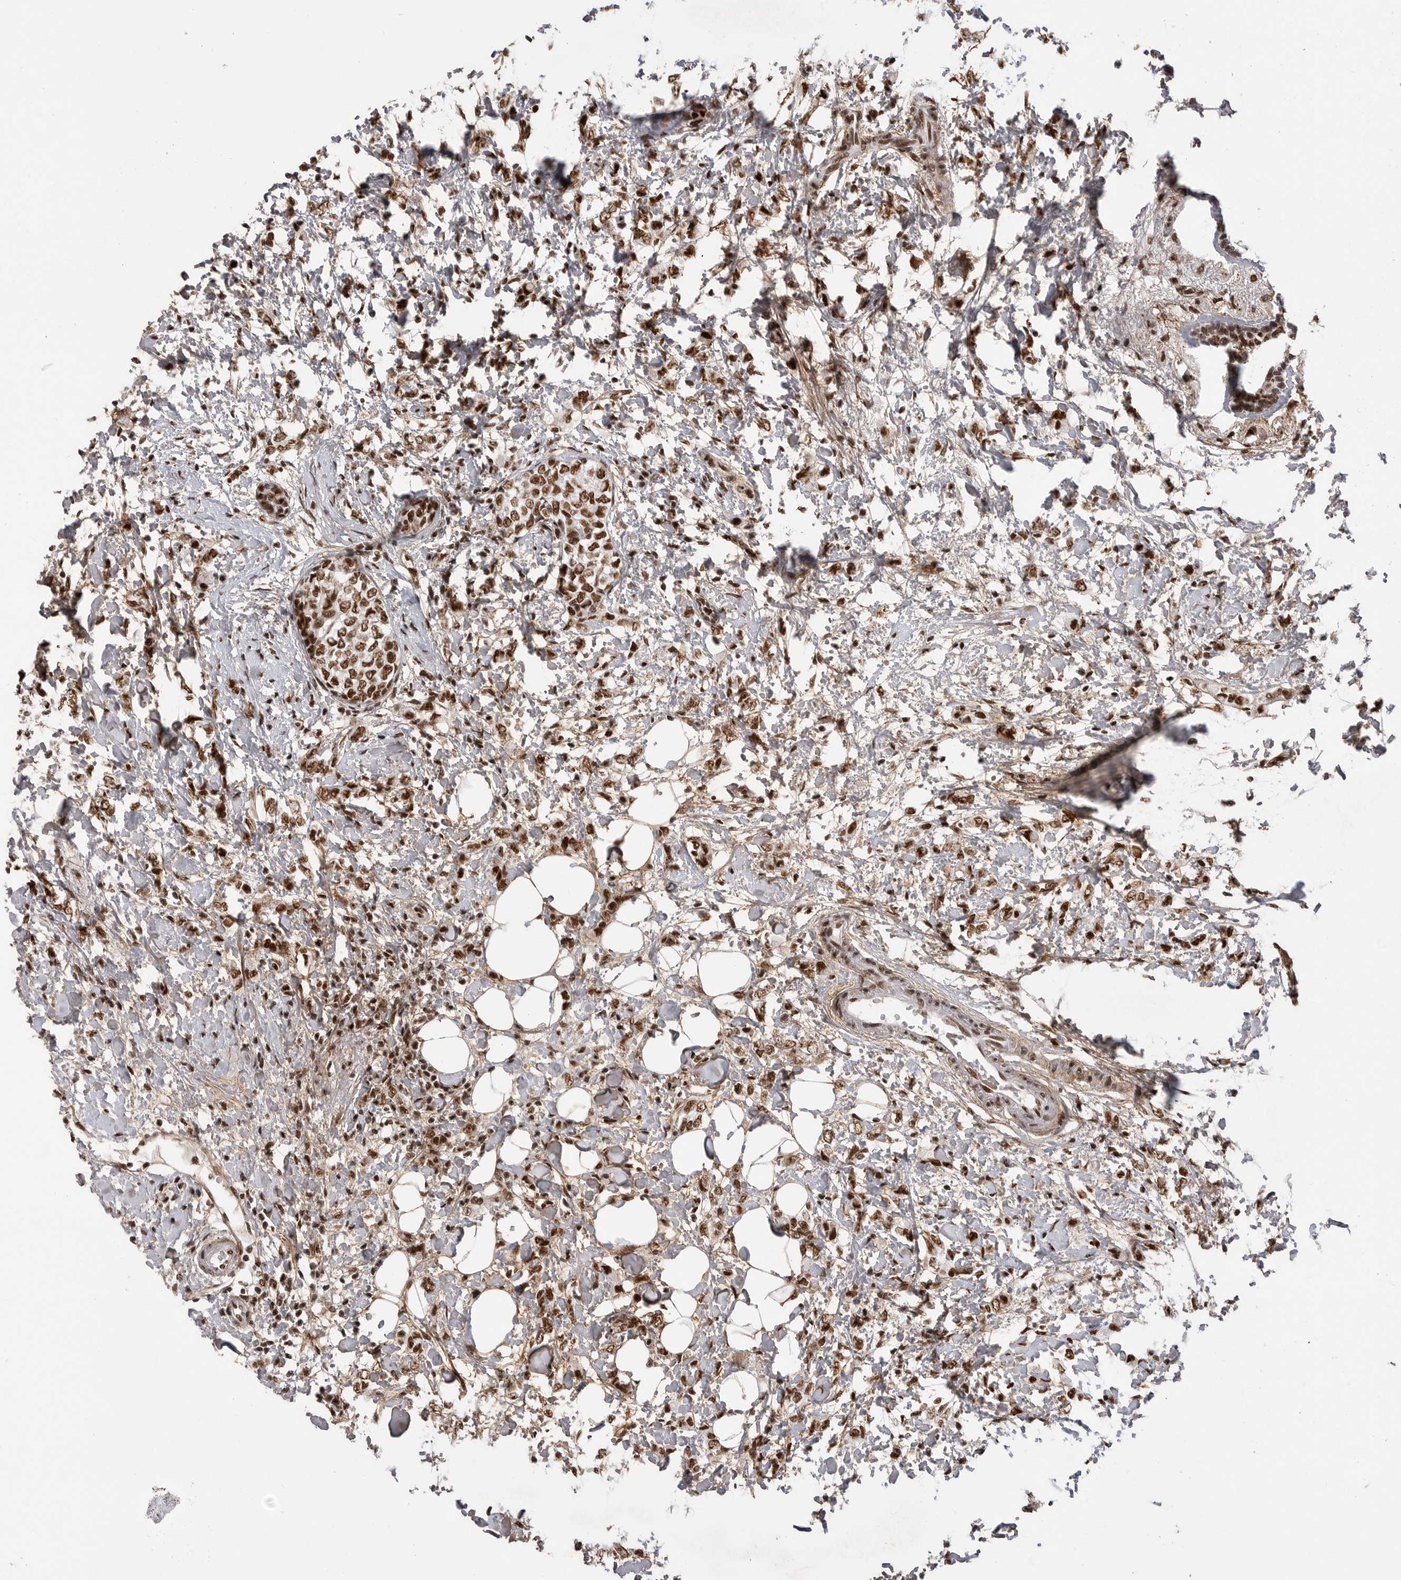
{"staining": {"intensity": "strong", "quantity": ">75%", "location": "nuclear"}, "tissue": "breast cancer", "cell_type": "Tumor cells", "image_type": "cancer", "snomed": [{"axis": "morphology", "description": "Normal tissue, NOS"}, {"axis": "morphology", "description": "Lobular carcinoma"}, {"axis": "topography", "description": "Breast"}], "caption": "Immunohistochemical staining of breast cancer (lobular carcinoma) reveals strong nuclear protein positivity in approximately >75% of tumor cells.", "gene": "PPP1R8", "patient": {"sex": "female", "age": 47}}